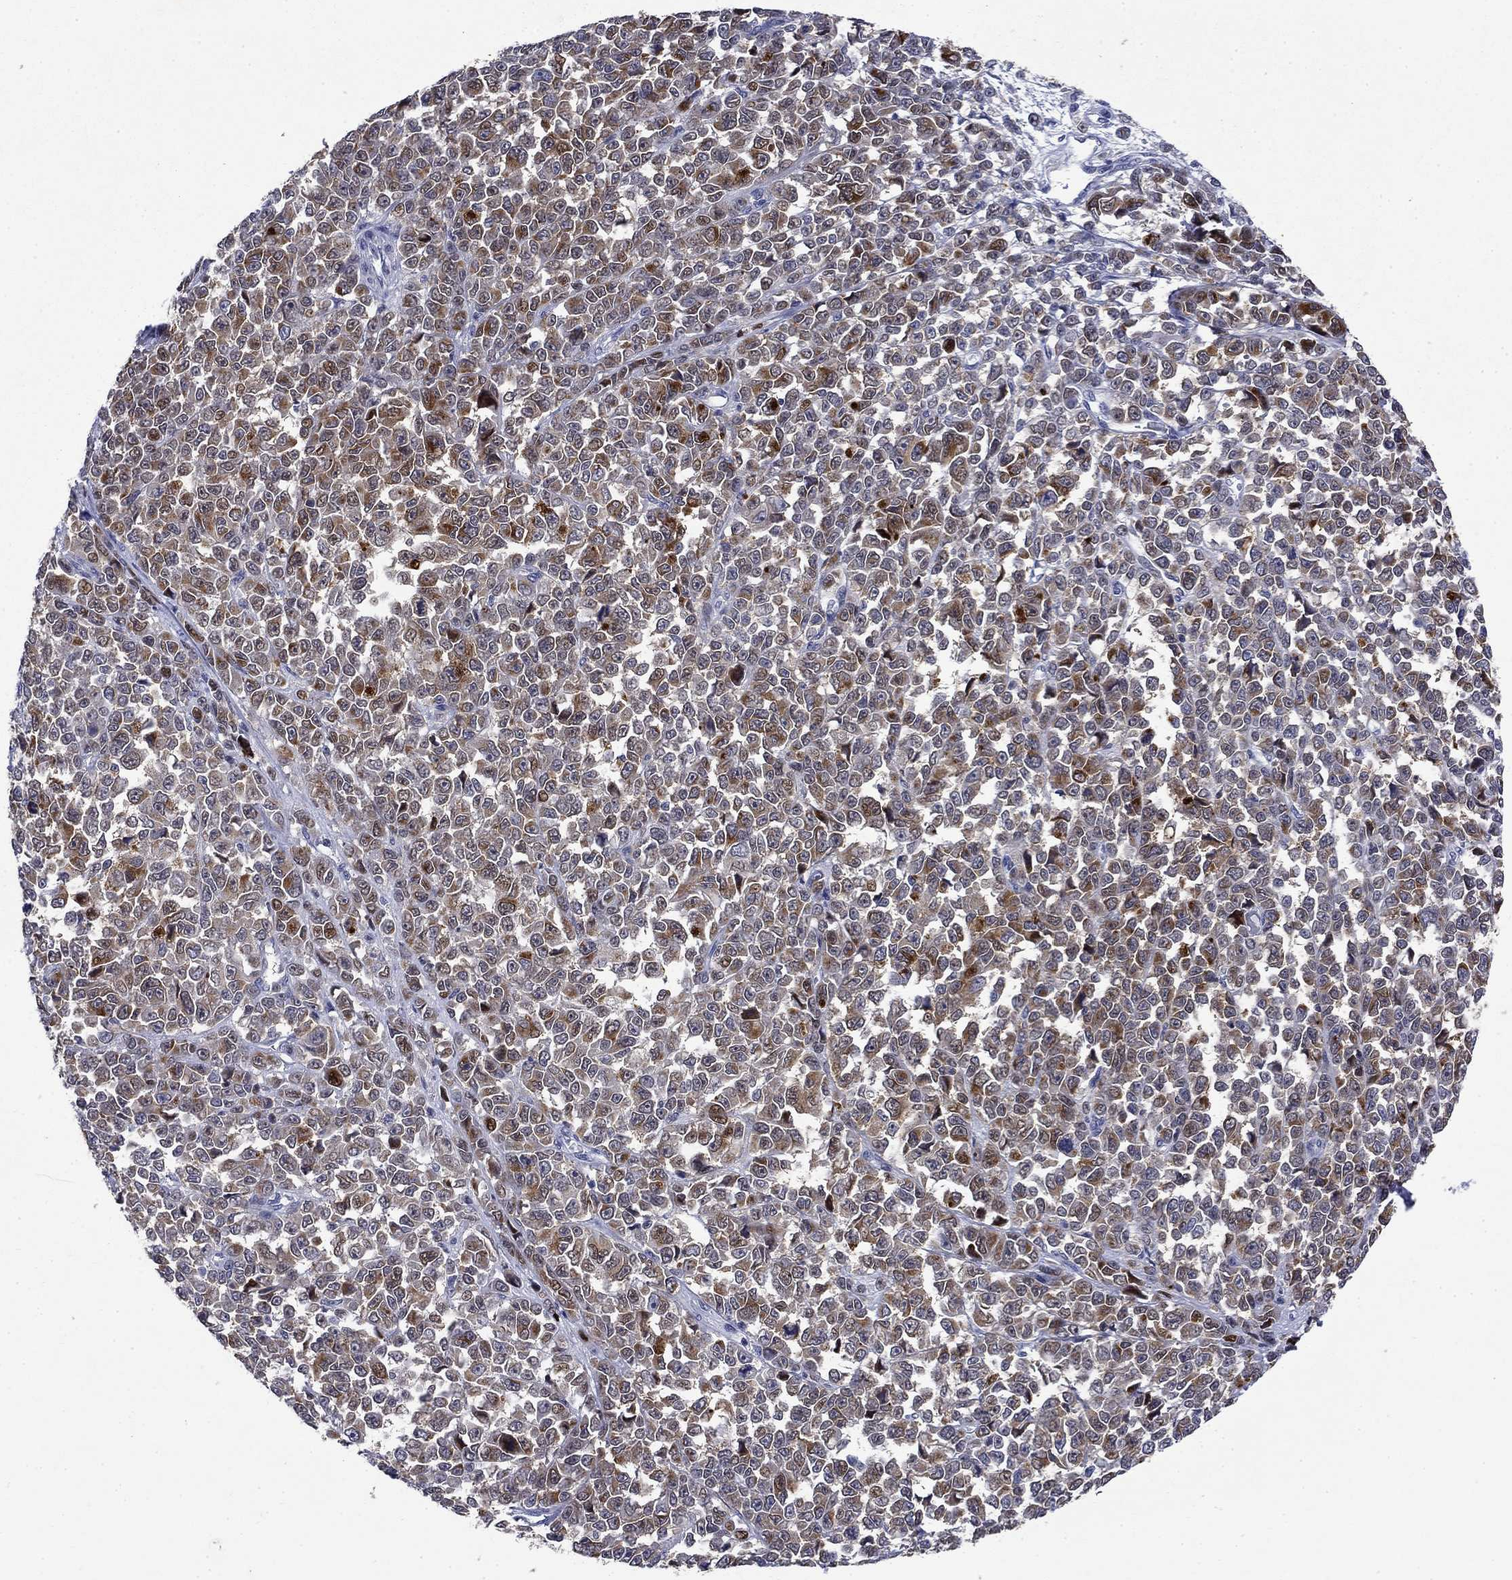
{"staining": {"intensity": "moderate", "quantity": "<25%", "location": "cytoplasmic/membranous,nuclear"}, "tissue": "melanoma", "cell_type": "Tumor cells", "image_type": "cancer", "snomed": [{"axis": "morphology", "description": "Malignant melanoma, NOS"}, {"axis": "topography", "description": "Skin"}], "caption": "Human melanoma stained for a protein (brown) shows moderate cytoplasmic/membranous and nuclear positive staining in approximately <25% of tumor cells.", "gene": "STAB2", "patient": {"sex": "female", "age": 95}}